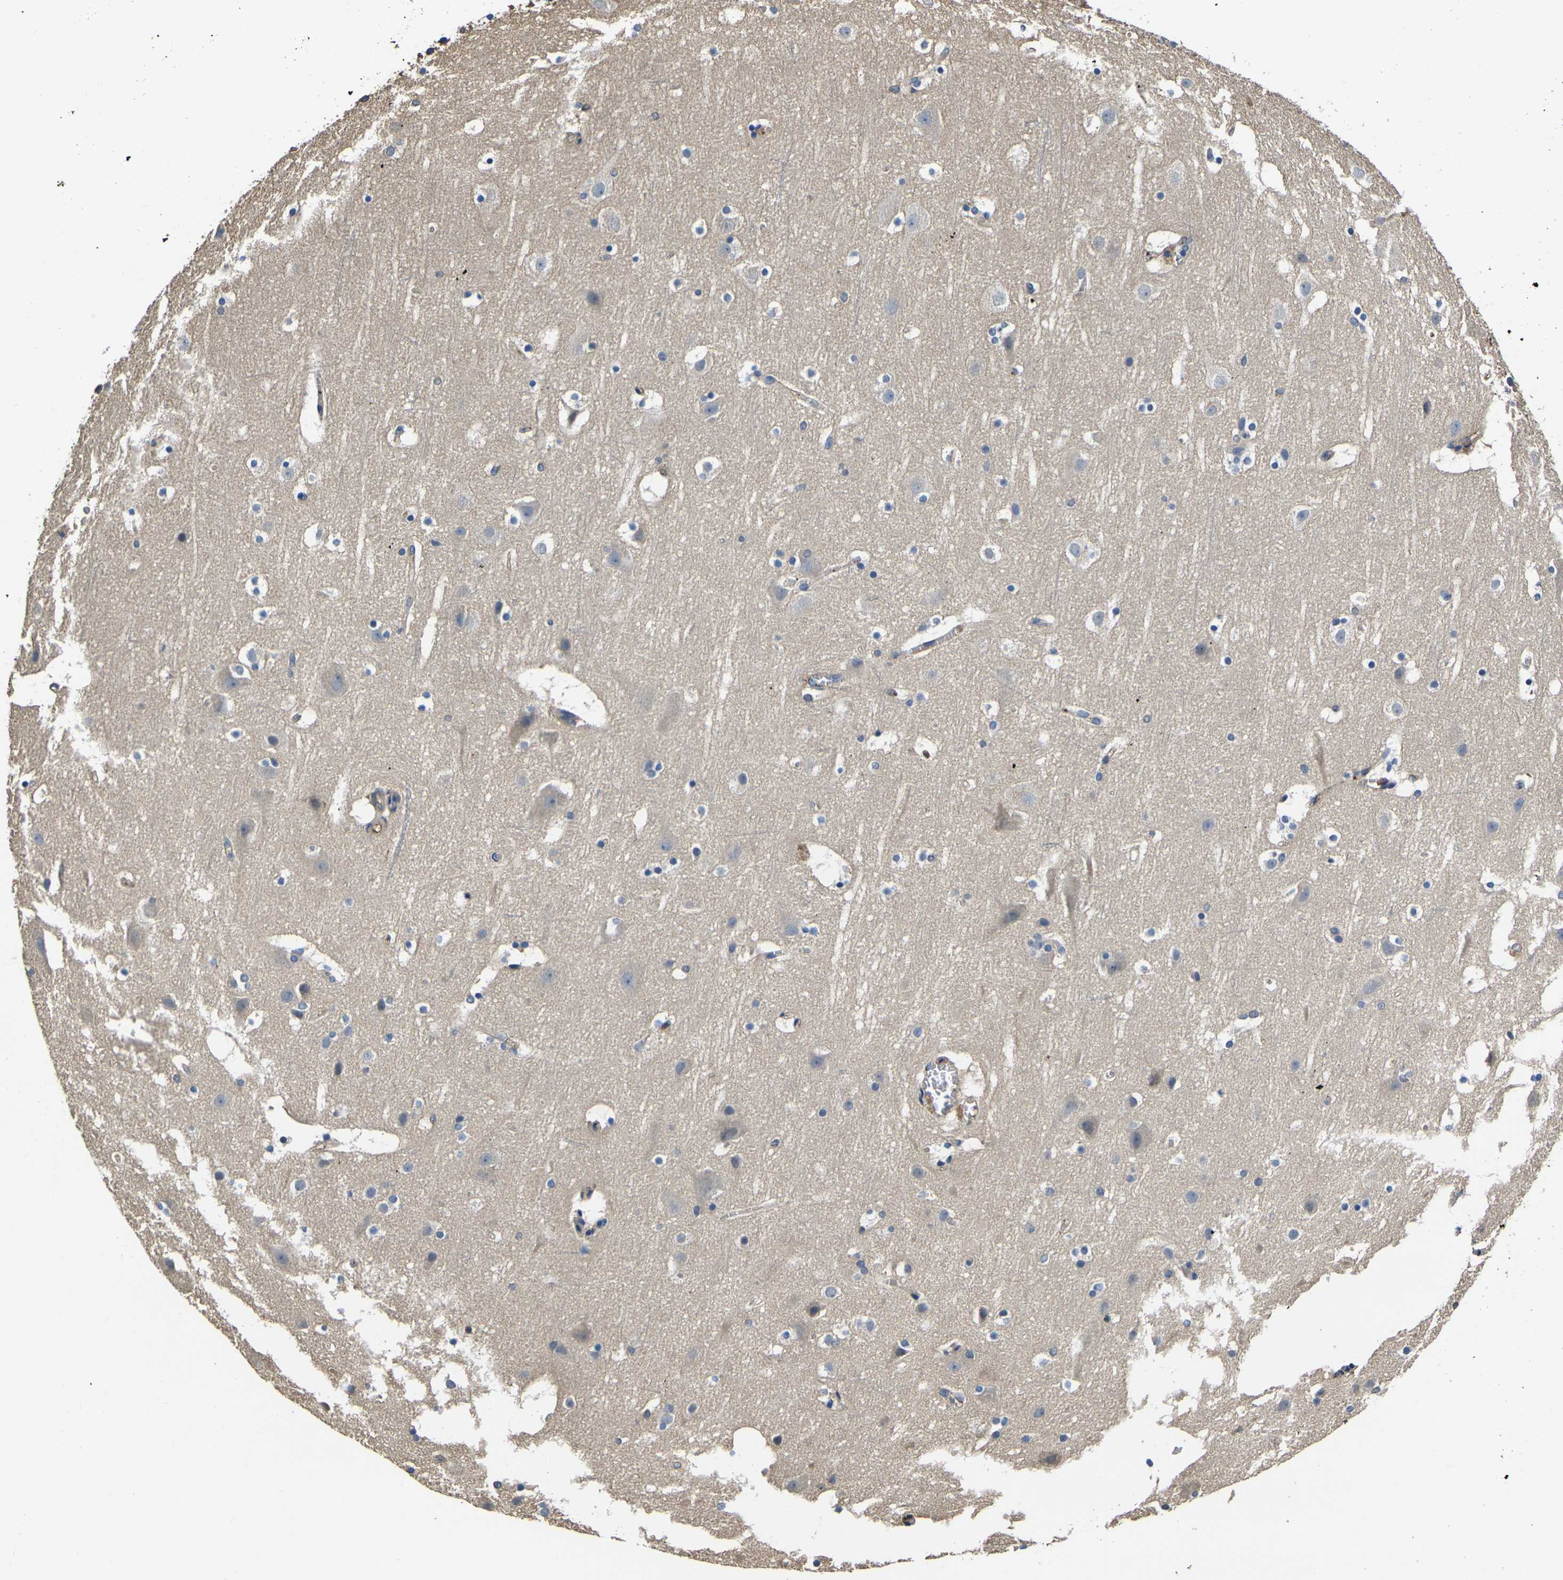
{"staining": {"intensity": "weak", "quantity": "25%-75%", "location": "cytoplasmic/membranous"}, "tissue": "cerebral cortex", "cell_type": "Endothelial cells", "image_type": "normal", "snomed": [{"axis": "morphology", "description": "Normal tissue, NOS"}, {"axis": "topography", "description": "Cerebral cortex"}], "caption": "A brown stain labels weak cytoplasmic/membranous staining of a protein in endothelial cells of benign human cerebral cortex. The staining was performed using DAB (3,3'-diaminobenzidine) to visualize the protein expression in brown, while the nuclei were stained in blue with hematoxylin (Magnification: 20x).", "gene": "HSPG2", "patient": {"sex": "male", "age": 45}}